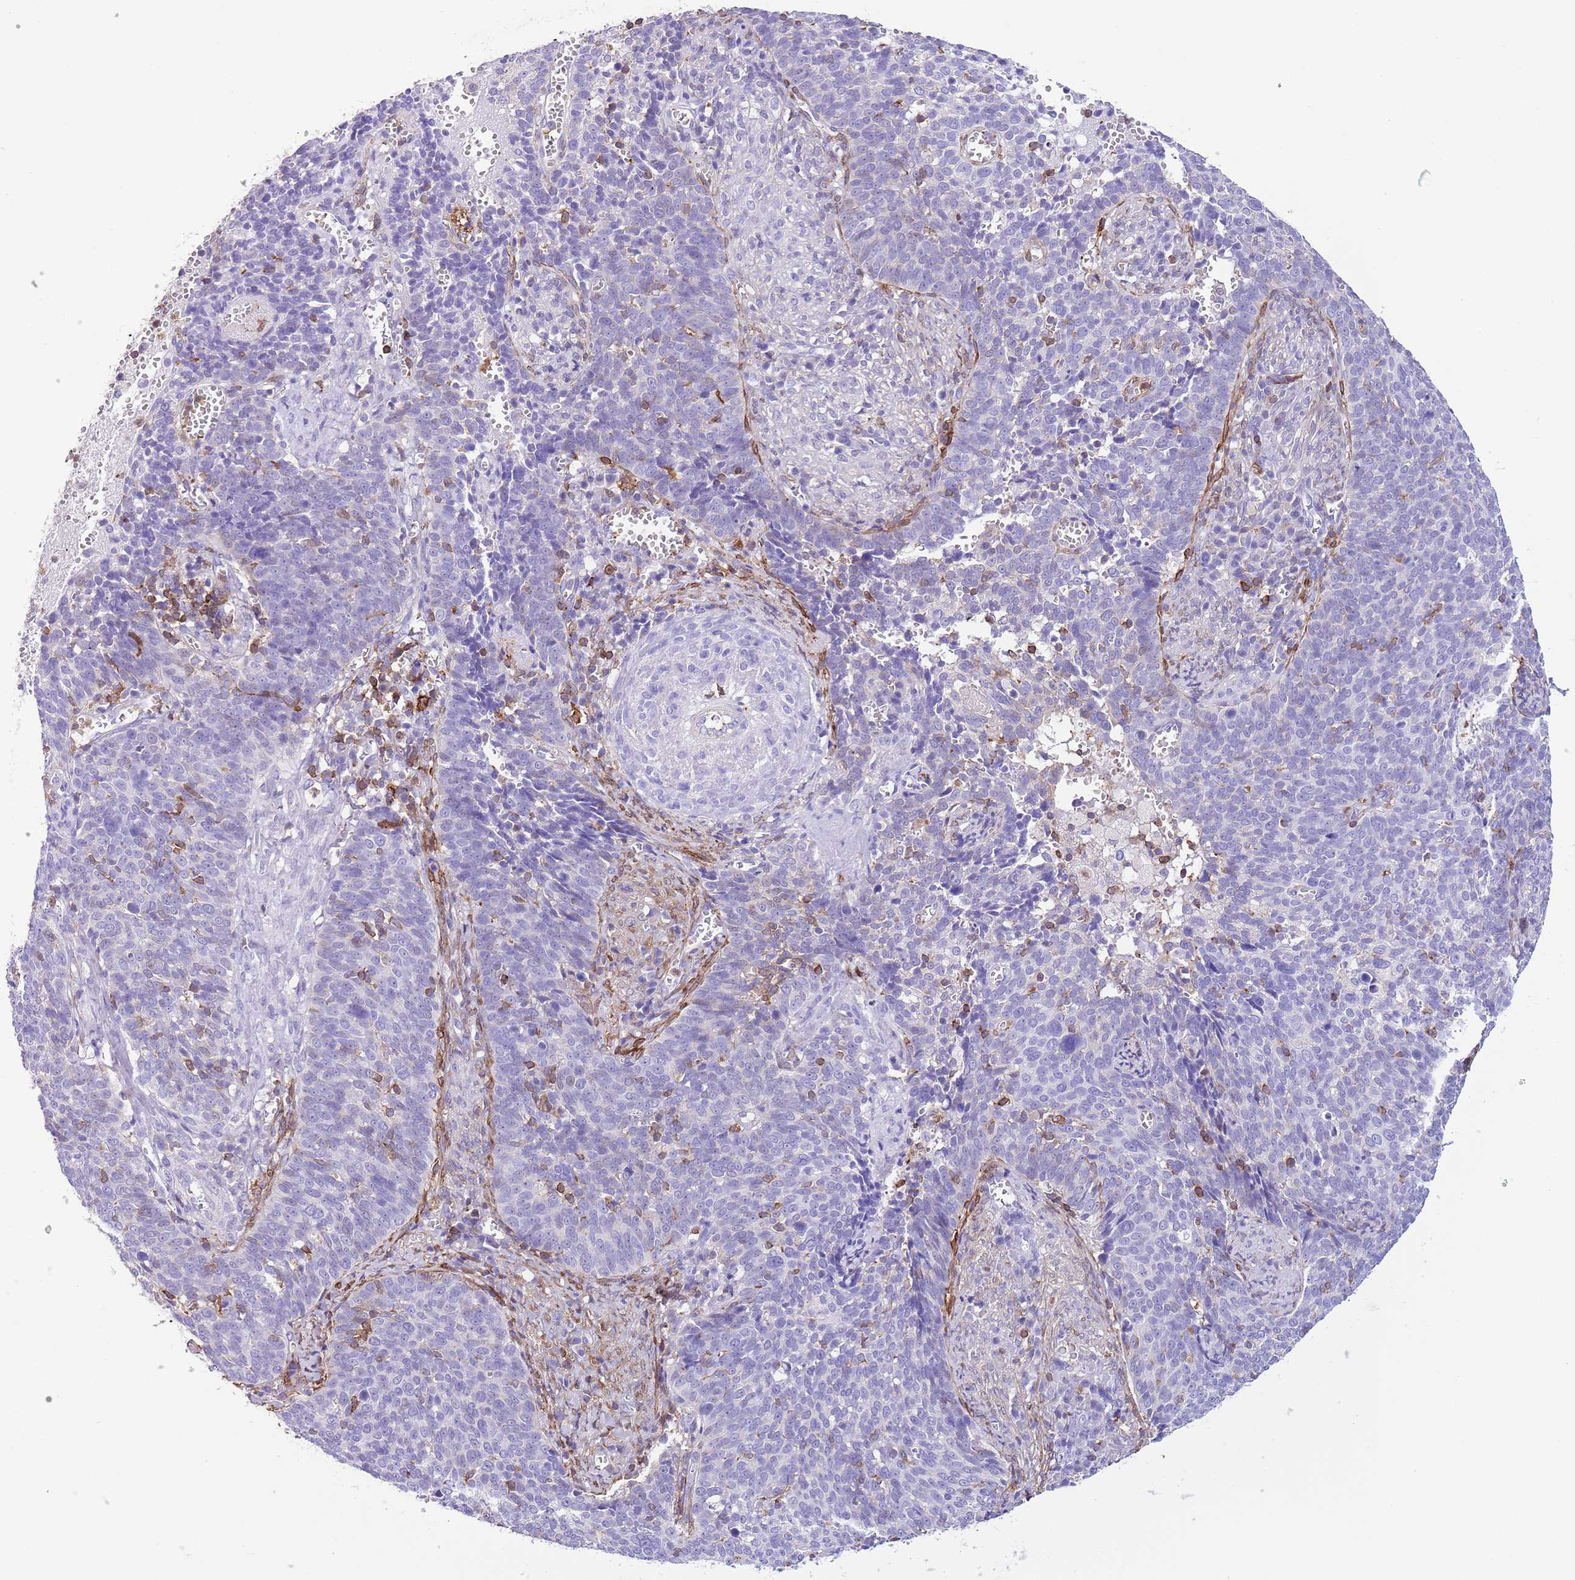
{"staining": {"intensity": "negative", "quantity": "none", "location": "none"}, "tissue": "cervical cancer", "cell_type": "Tumor cells", "image_type": "cancer", "snomed": [{"axis": "morphology", "description": "Normal tissue, NOS"}, {"axis": "morphology", "description": "Squamous cell carcinoma, NOS"}, {"axis": "topography", "description": "Cervix"}], "caption": "Squamous cell carcinoma (cervical) was stained to show a protein in brown. There is no significant expression in tumor cells.", "gene": "CNN2", "patient": {"sex": "female", "age": 39}}